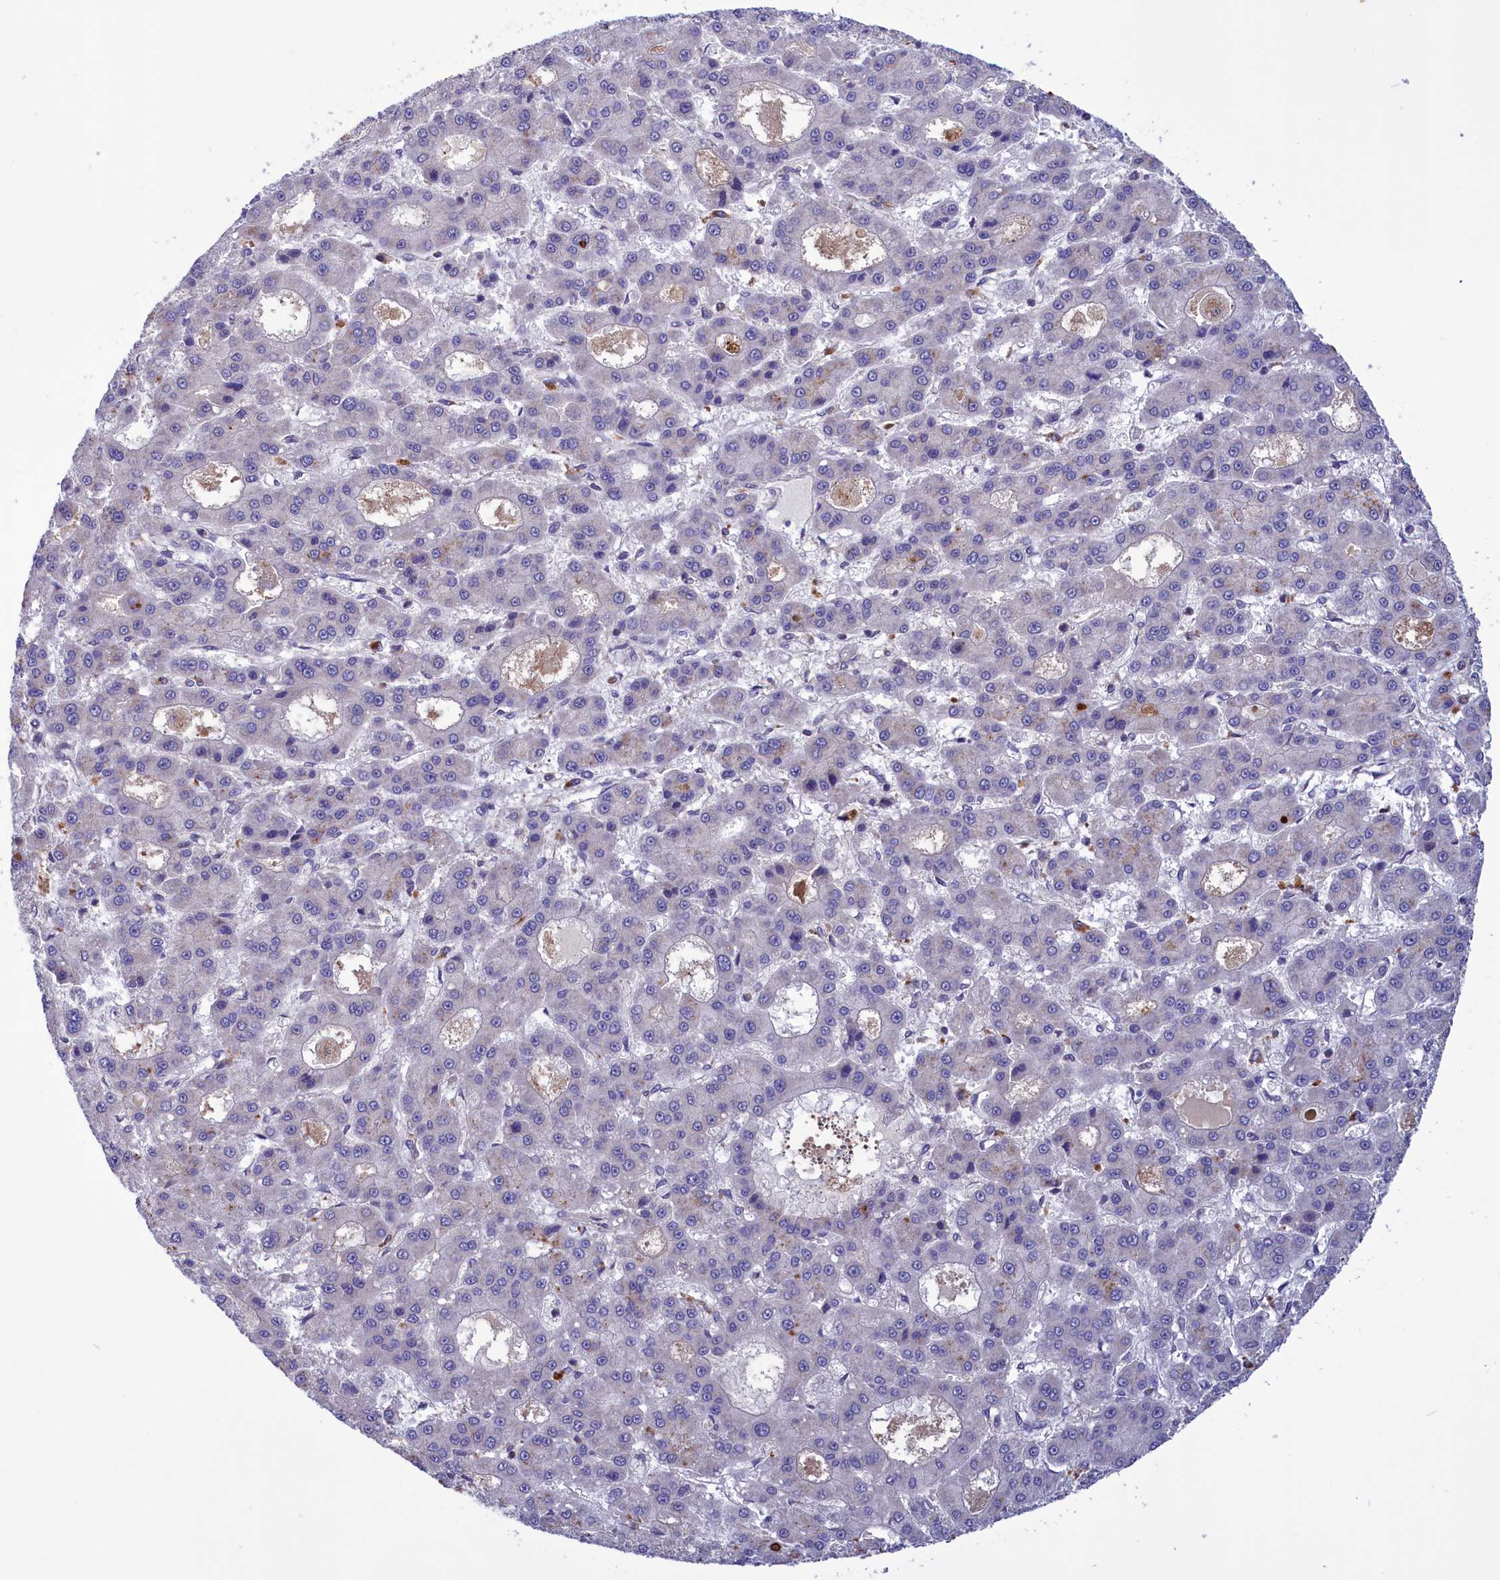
{"staining": {"intensity": "negative", "quantity": "none", "location": "none"}, "tissue": "liver cancer", "cell_type": "Tumor cells", "image_type": "cancer", "snomed": [{"axis": "morphology", "description": "Carcinoma, Hepatocellular, NOS"}, {"axis": "topography", "description": "Liver"}], "caption": "DAB immunohistochemical staining of hepatocellular carcinoma (liver) demonstrates no significant positivity in tumor cells.", "gene": "AMDHD2", "patient": {"sex": "male", "age": 70}}